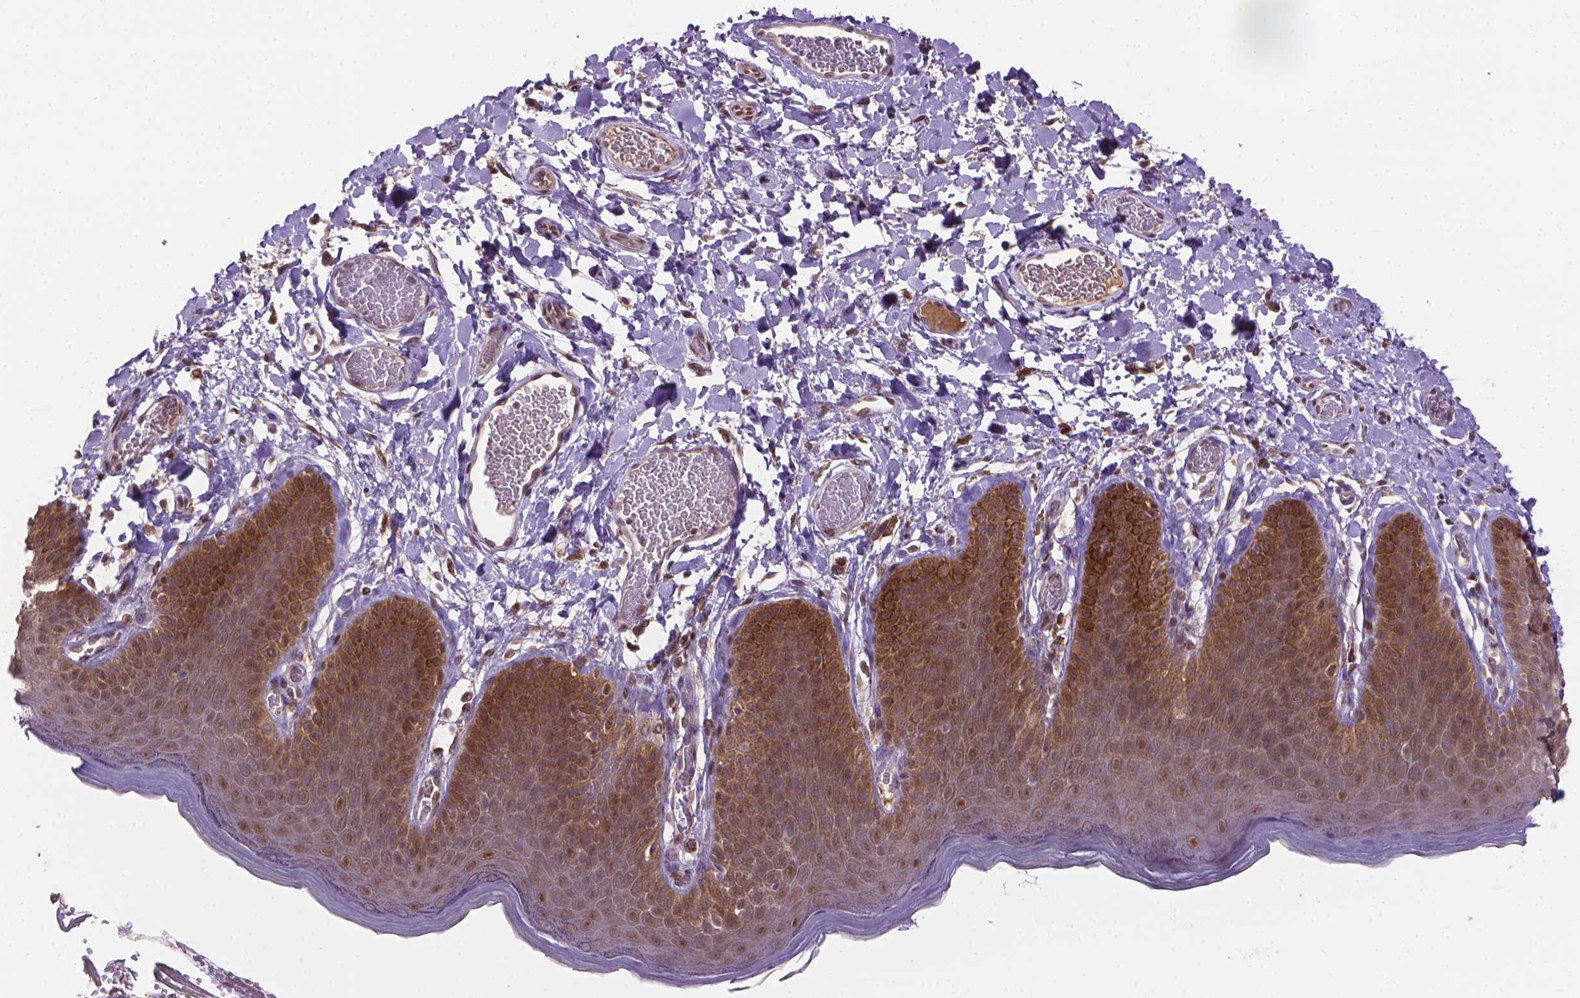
{"staining": {"intensity": "moderate", "quantity": ">75%", "location": "cytoplasmic/membranous,nuclear"}, "tissue": "skin", "cell_type": "Epidermal cells", "image_type": "normal", "snomed": [{"axis": "morphology", "description": "Normal tissue, NOS"}, {"axis": "topography", "description": "Anal"}], "caption": "Protein positivity by immunohistochemistry (IHC) exhibits moderate cytoplasmic/membranous,nuclear expression in approximately >75% of epidermal cells in normal skin. The staining was performed using DAB (3,3'-diaminobenzidine), with brown indicating positive protein expression. Nuclei are stained blue with hematoxylin.", "gene": "ENSG00000289700", "patient": {"sex": "male", "age": 53}}